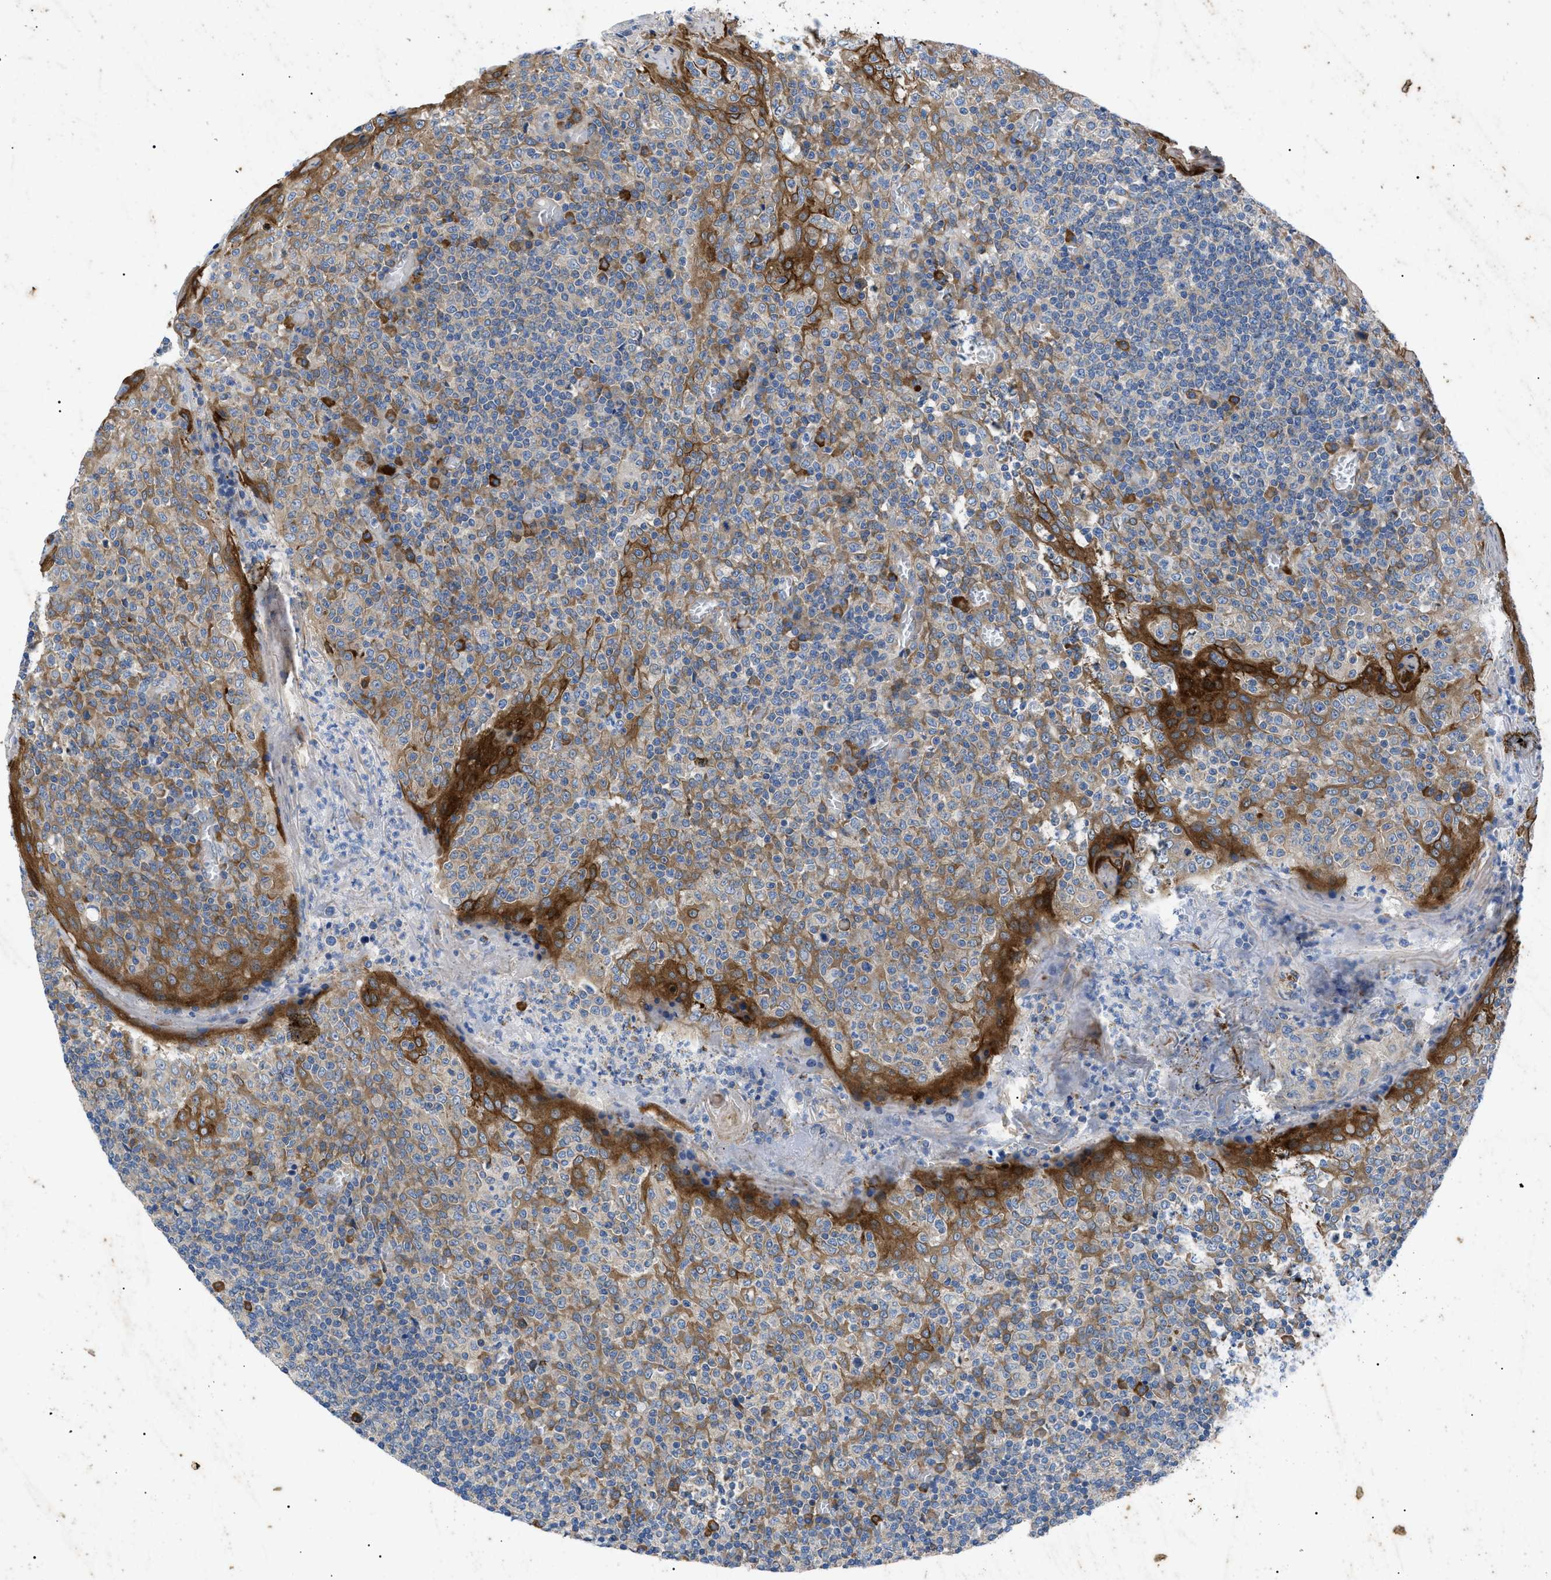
{"staining": {"intensity": "weak", "quantity": "25%-75%", "location": "cytoplasmic/membranous"}, "tissue": "tonsil", "cell_type": "Germinal center cells", "image_type": "normal", "snomed": [{"axis": "morphology", "description": "Normal tissue, NOS"}, {"axis": "topography", "description": "Tonsil"}], "caption": "Immunohistochemistry staining of benign tonsil, which demonstrates low levels of weak cytoplasmic/membranous expression in about 25%-75% of germinal center cells indicating weak cytoplasmic/membranous protein staining. The staining was performed using DAB (brown) for protein detection and nuclei were counterstained in hematoxylin (blue).", "gene": "HSPB8", "patient": {"sex": "female", "age": 19}}